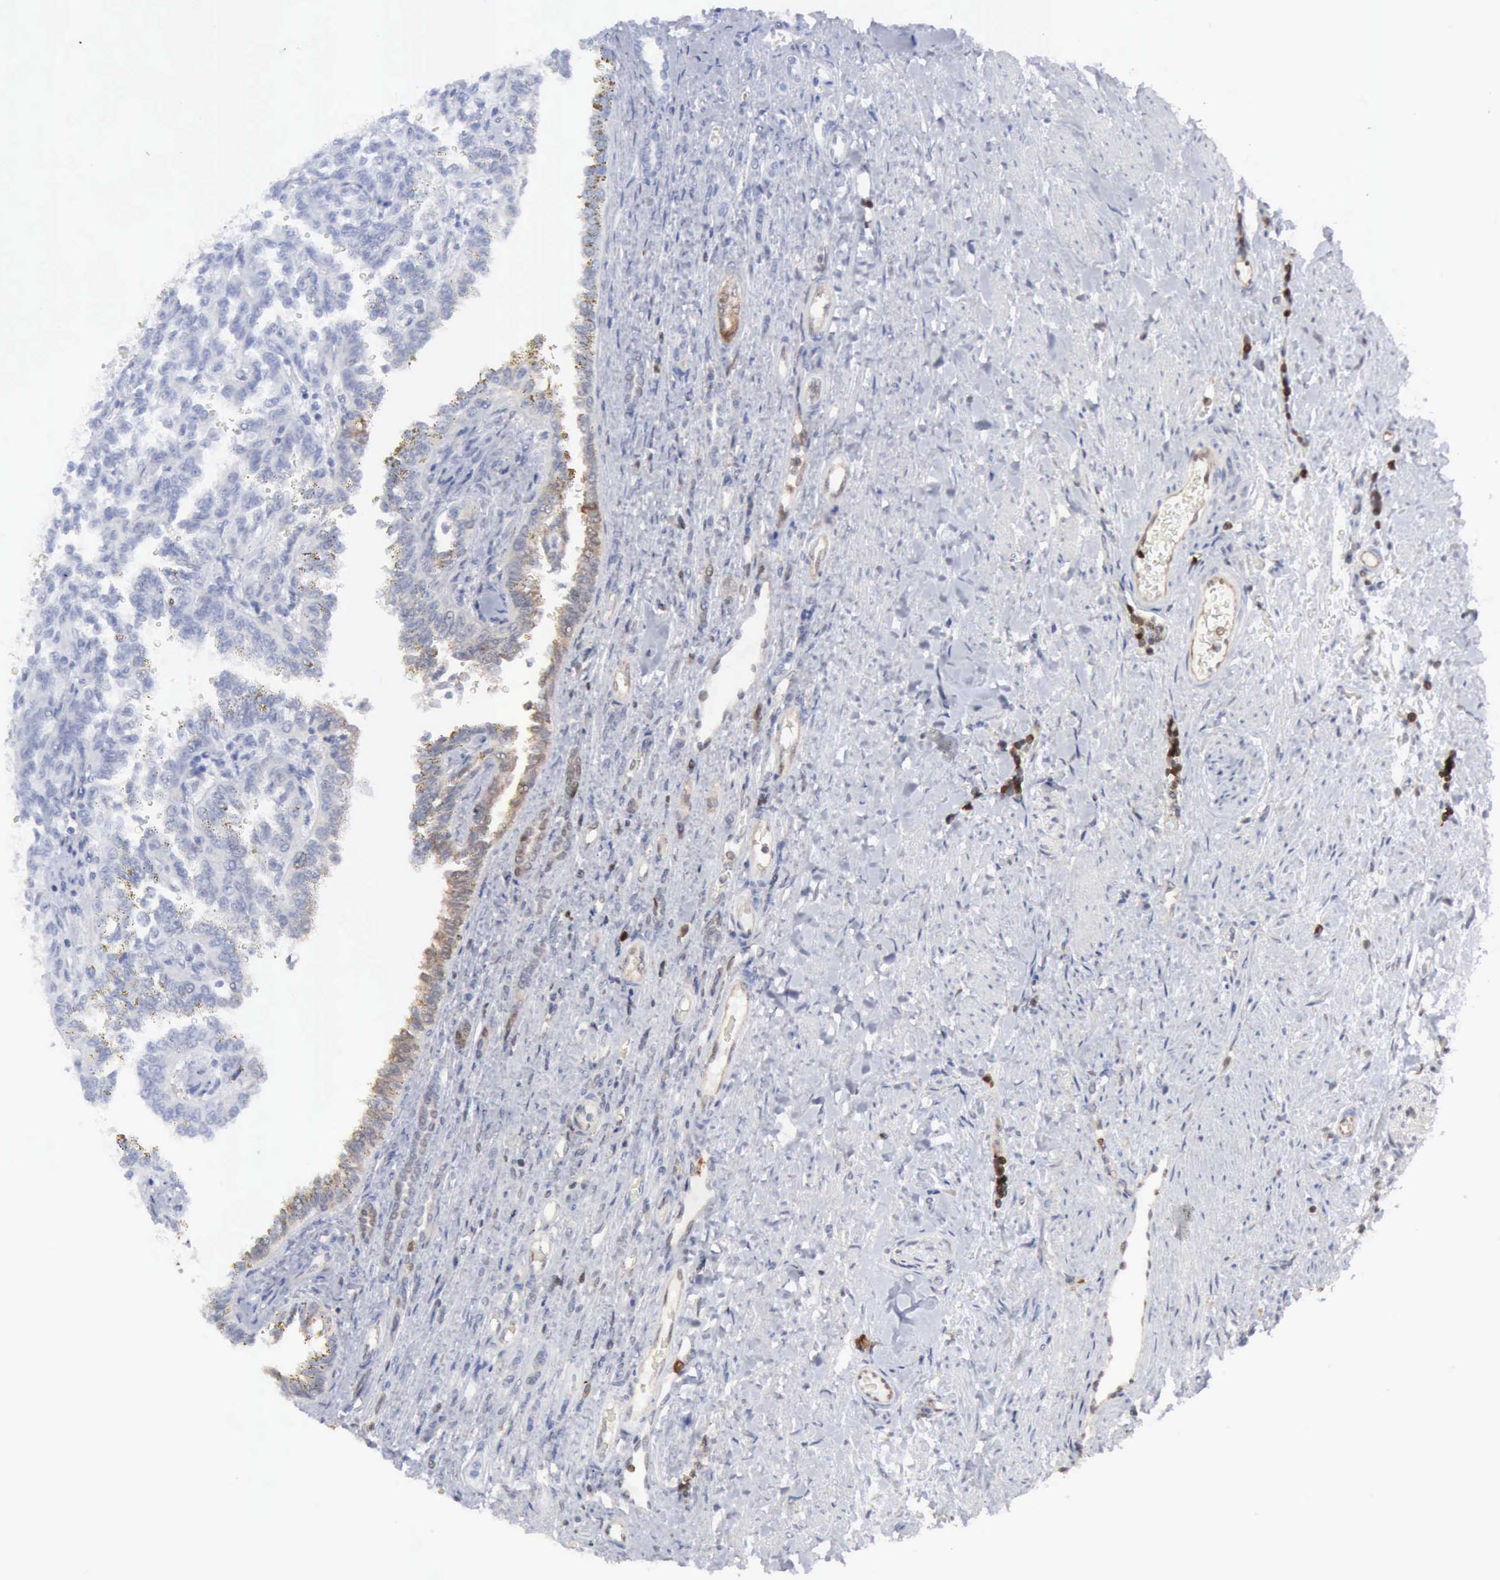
{"staining": {"intensity": "weak", "quantity": "25%-75%", "location": "cytoplasmic/membranous"}, "tissue": "renal cancer", "cell_type": "Tumor cells", "image_type": "cancer", "snomed": [{"axis": "morphology", "description": "Inflammation, NOS"}, {"axis": "morphology", "description": "Adenocarcinoma, NOS"}, {"axis": "topography", "description": "Kidney"}], "caption": "Brown immunohistochemical staining in renal adenocarcinoma displays weak cytoplasmic/membranous staining in about 25%-75% of tumor cells.", "gene": "STAT1", "patient": {"sex": "male", "age": 68}}